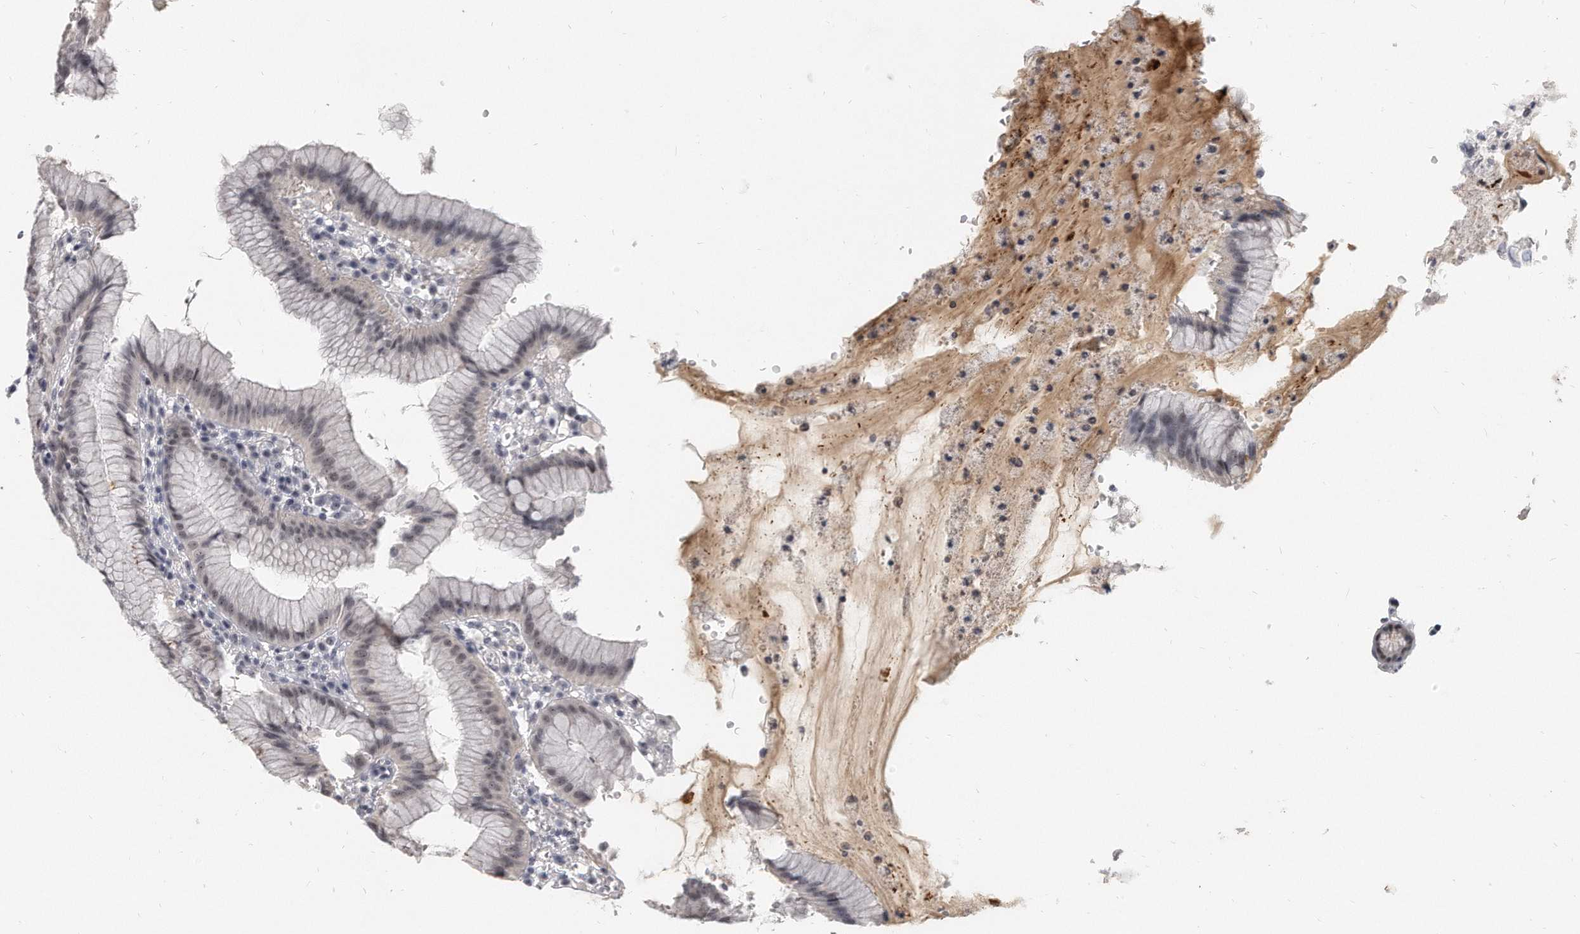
{"staining": {"intensity": "weak", "quantity": "25%-75%", "location": "nuclear"}, "tissue": "stomach", "cell_type": "Glandular cells", "image_type": "normal", "snomed": [{"axis": "morphology", "description": "Normal tissue, NOS"}, {"axis": "topography", "description": "Stomach"}], "caption": "IHC image of normal stomach: stomach stained using immunohistochemistry demonstrates low levels of weak protein expression localized specifically in the nuclear of glandular cells, appearing as a nuclear brown color.", "gene": "TFCP2L1", "patient": {"sex": "male", "age": 55}}